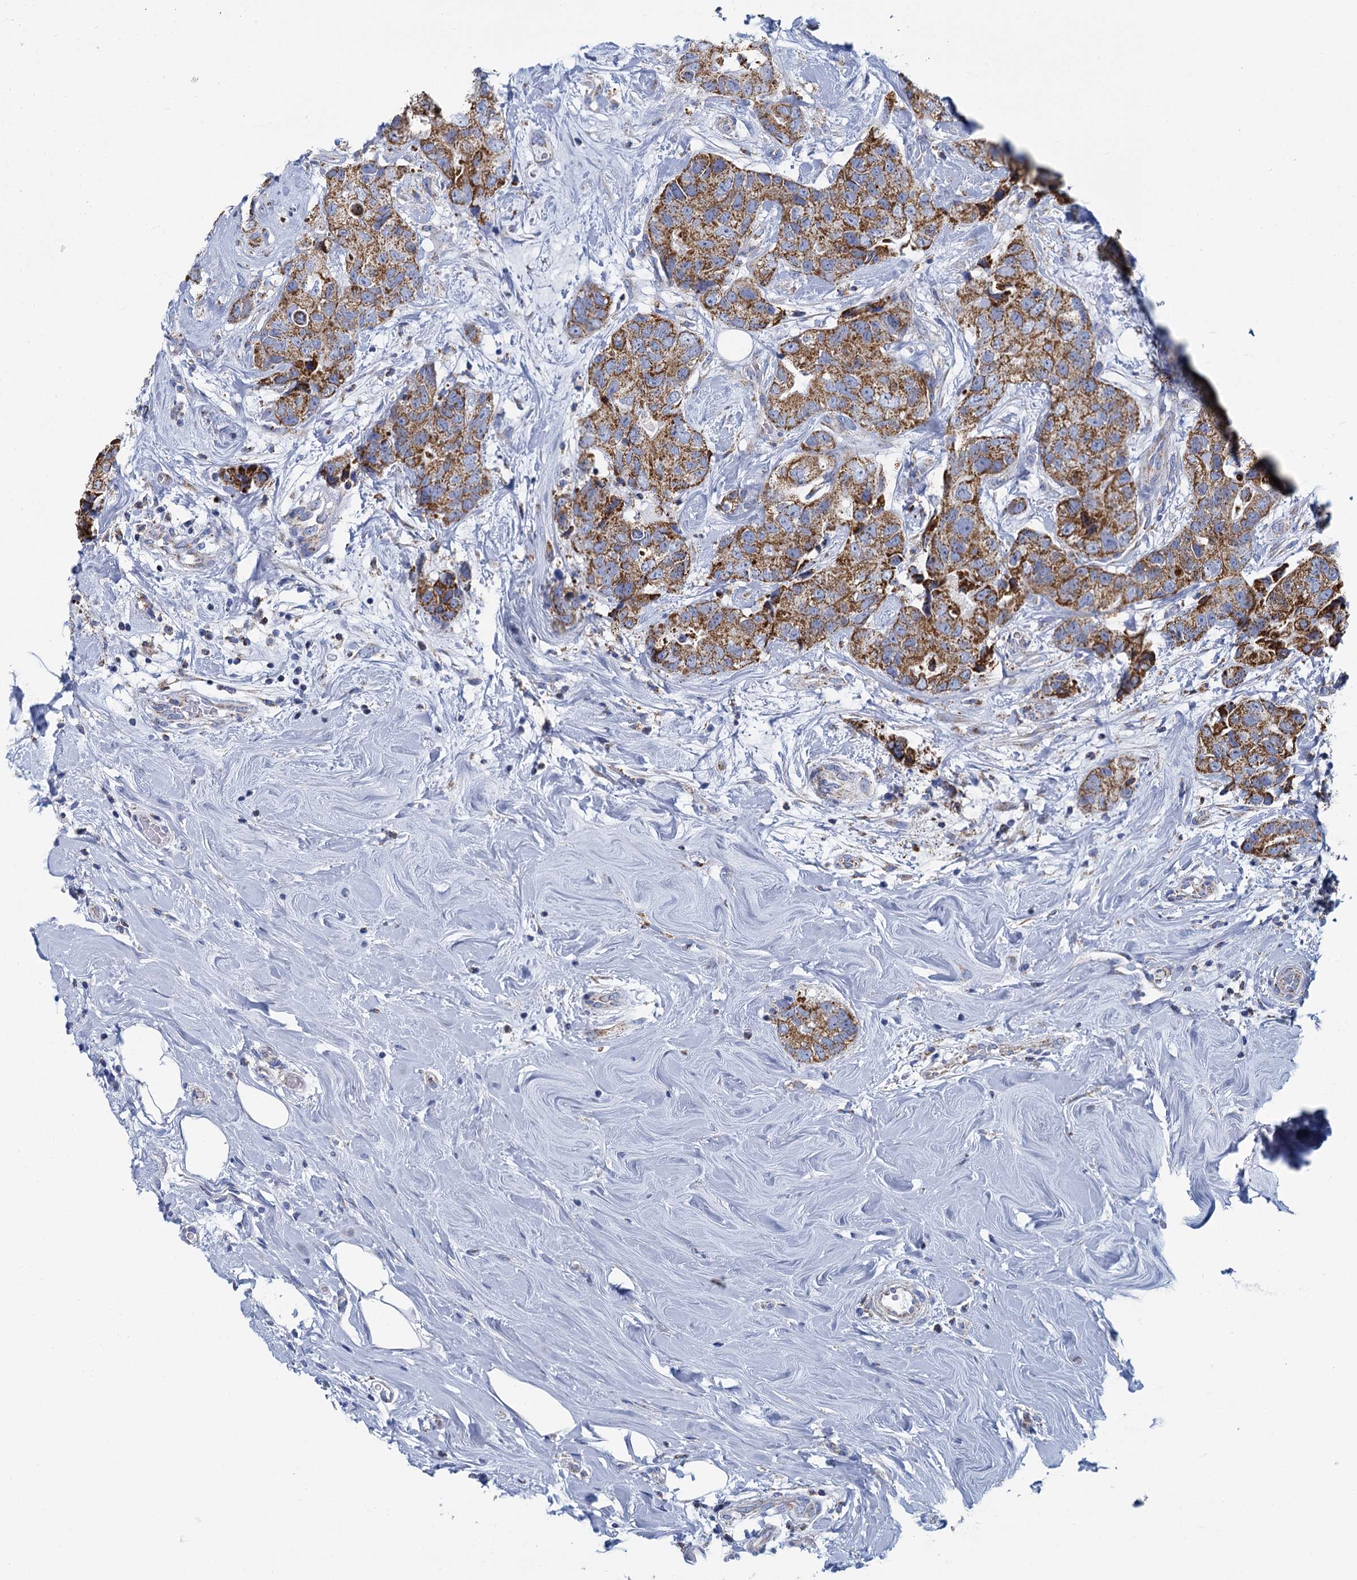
{"staining": {"intensity": "moderate", "quantity": ">75%", "location": "cytoplasmic/membranous"}, "tissue": "breast cancer", "cell_type": "Tumor cells", "image_type": "cancer", "snomed": [{"axis": "morphology", "description": "Duct carcinoma"}, {"axis": "topography", "description": "Breast"}], "caption": "DAB immunohistochemical staining of breast invasive ductal carcinoma exhibits moderate cytoplasmic/membranous protein positivity in approximately >75% of tumor cells.", "gene": "CCP110", "patient": {"sex": "female", "age": 62}}